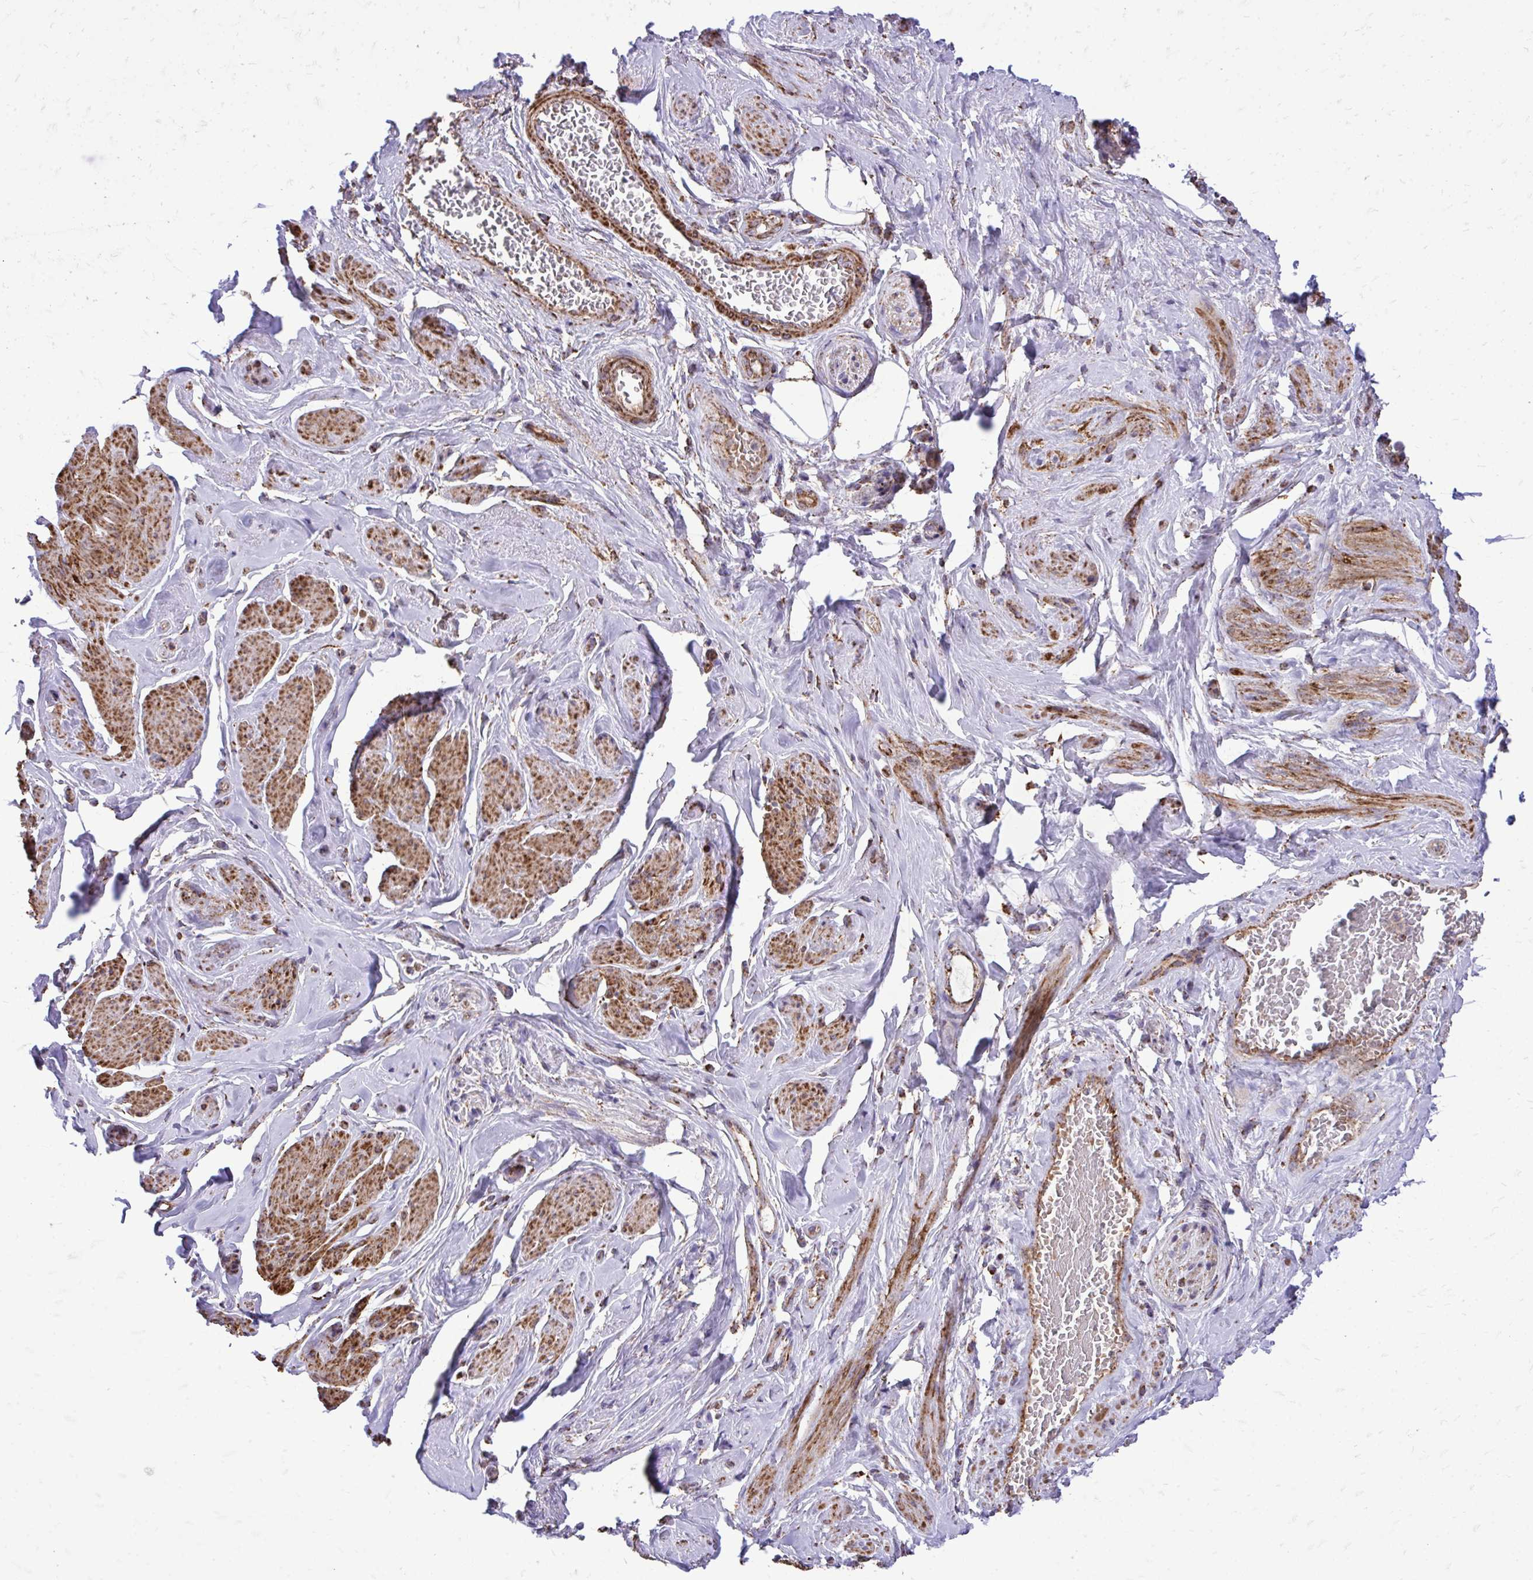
{"staining": {"intensity": "negative", "quantity": "none", "location": "none"}, "tissue": "adipose tissue", "cell_type": "Adipocytes", "image_type": "normal", "snomed": [{"axis": "morphology", "description": "Normal tissue, NOS"}, {"axis": "topography", "description": "Vagina"}, {"axis": "topography", "description": "Peripheral nerve tissue"}], "caption": "Immunohistochemistry photomicrograph of unremarkable adipose tissue stained for a protein (brown), which demonstrates no staining in adipocytes. (Stains: DAB immunohistochemistry with hematoxylin counter stain, Microscopy: brightfield microscopy at high magnification).", "gene": "UBE2C", "patient": {"sex": "female", "age": 71}}